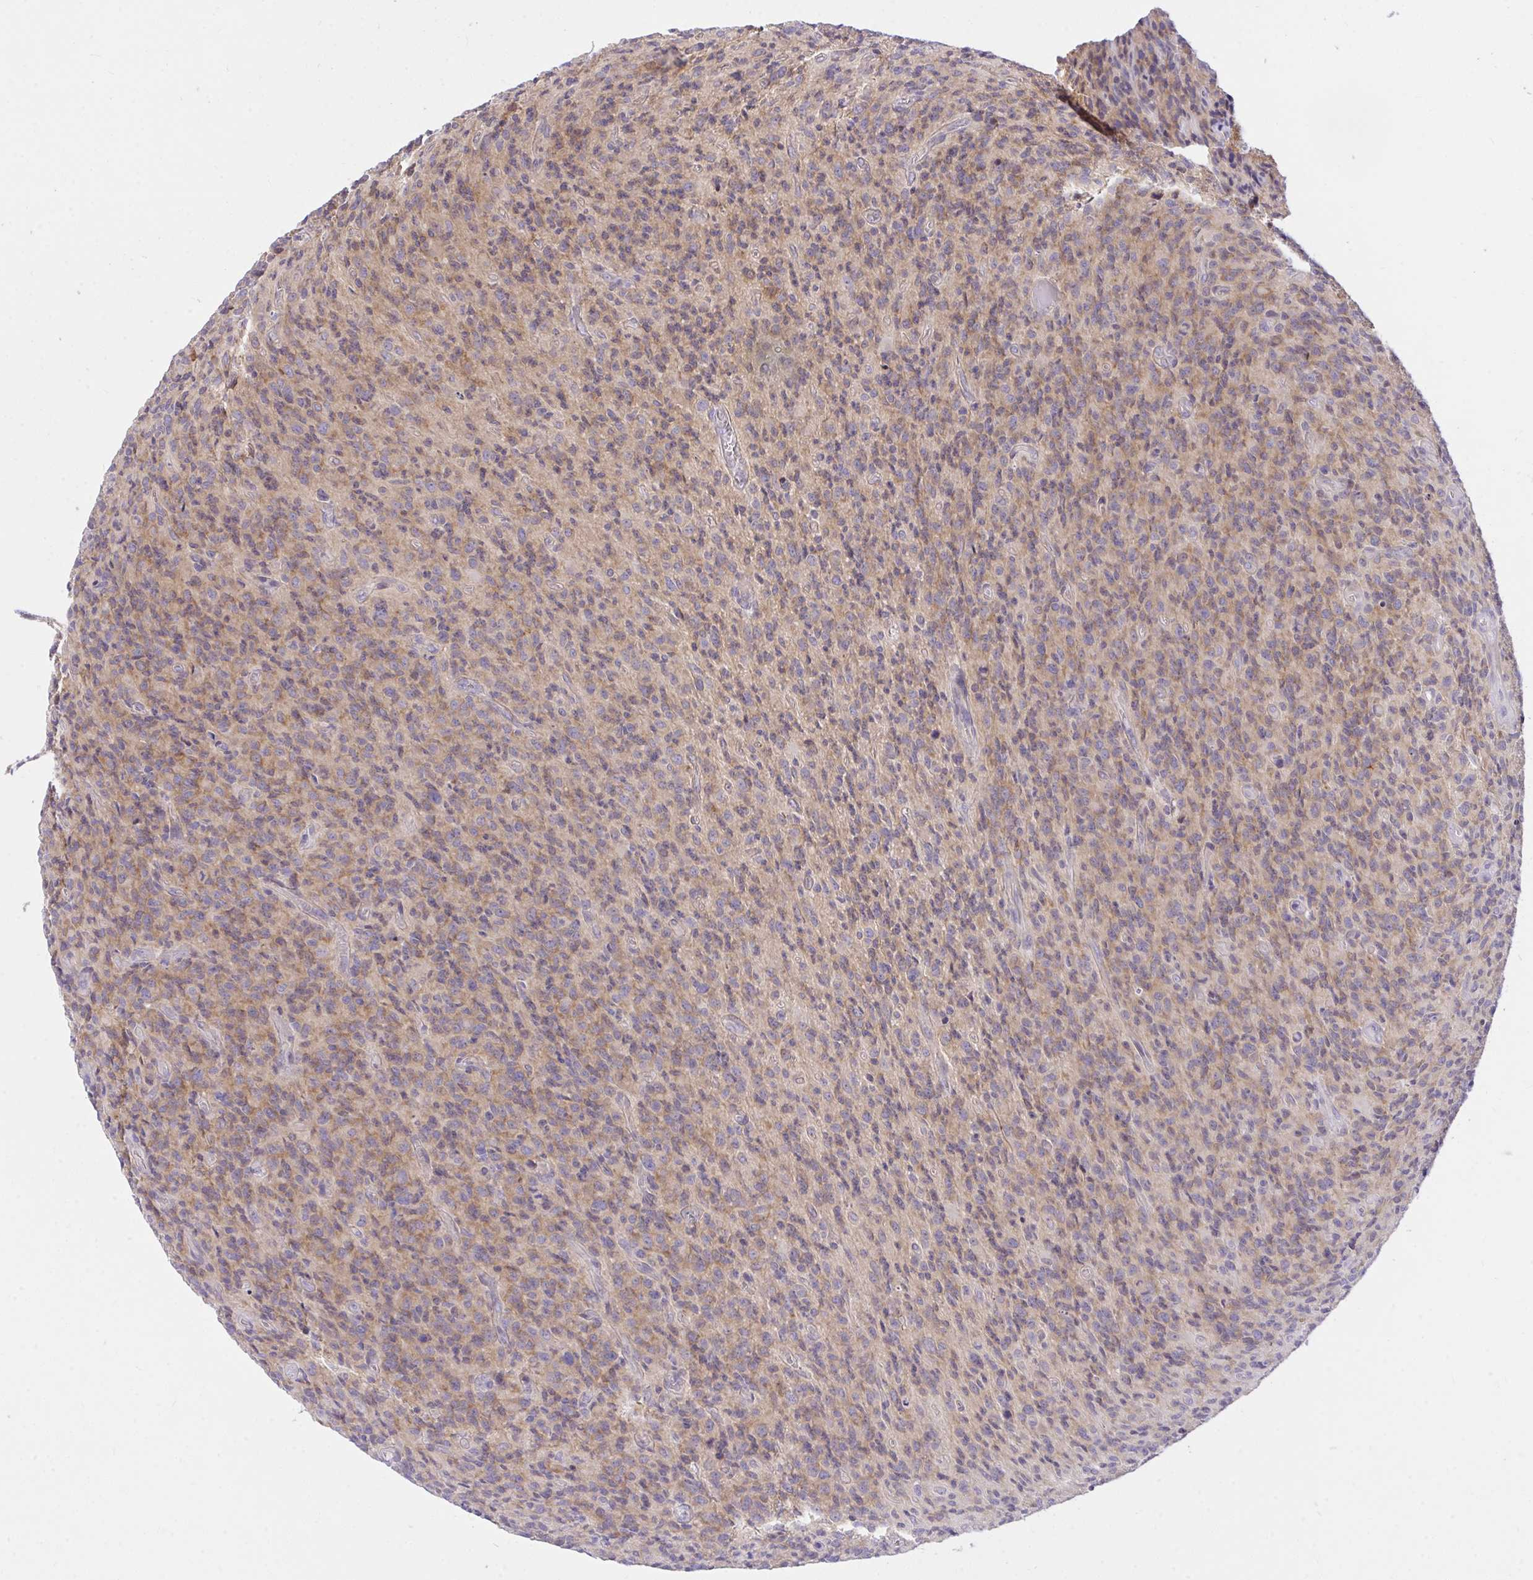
{"staining": {"intensity": "weak", "quantity": ">75%", "location": "cytoplasmic/membranous"}, "tissue": "glioma", "cell_type": "Tumor cells", "image_type": "cancer", "snomed": [{"axis": "morphology", "description": "Glioma, malignant, High grade"}, {"axis": "topography", "description": "Brain"}], "caption": "A photomicrograph of human glioma stained for a protein demonstrates weak cytoplasmic/membranous brown staining in tumor cells.", "gene": "TLN2", "patient": {"sex": "male", "age": 76}}